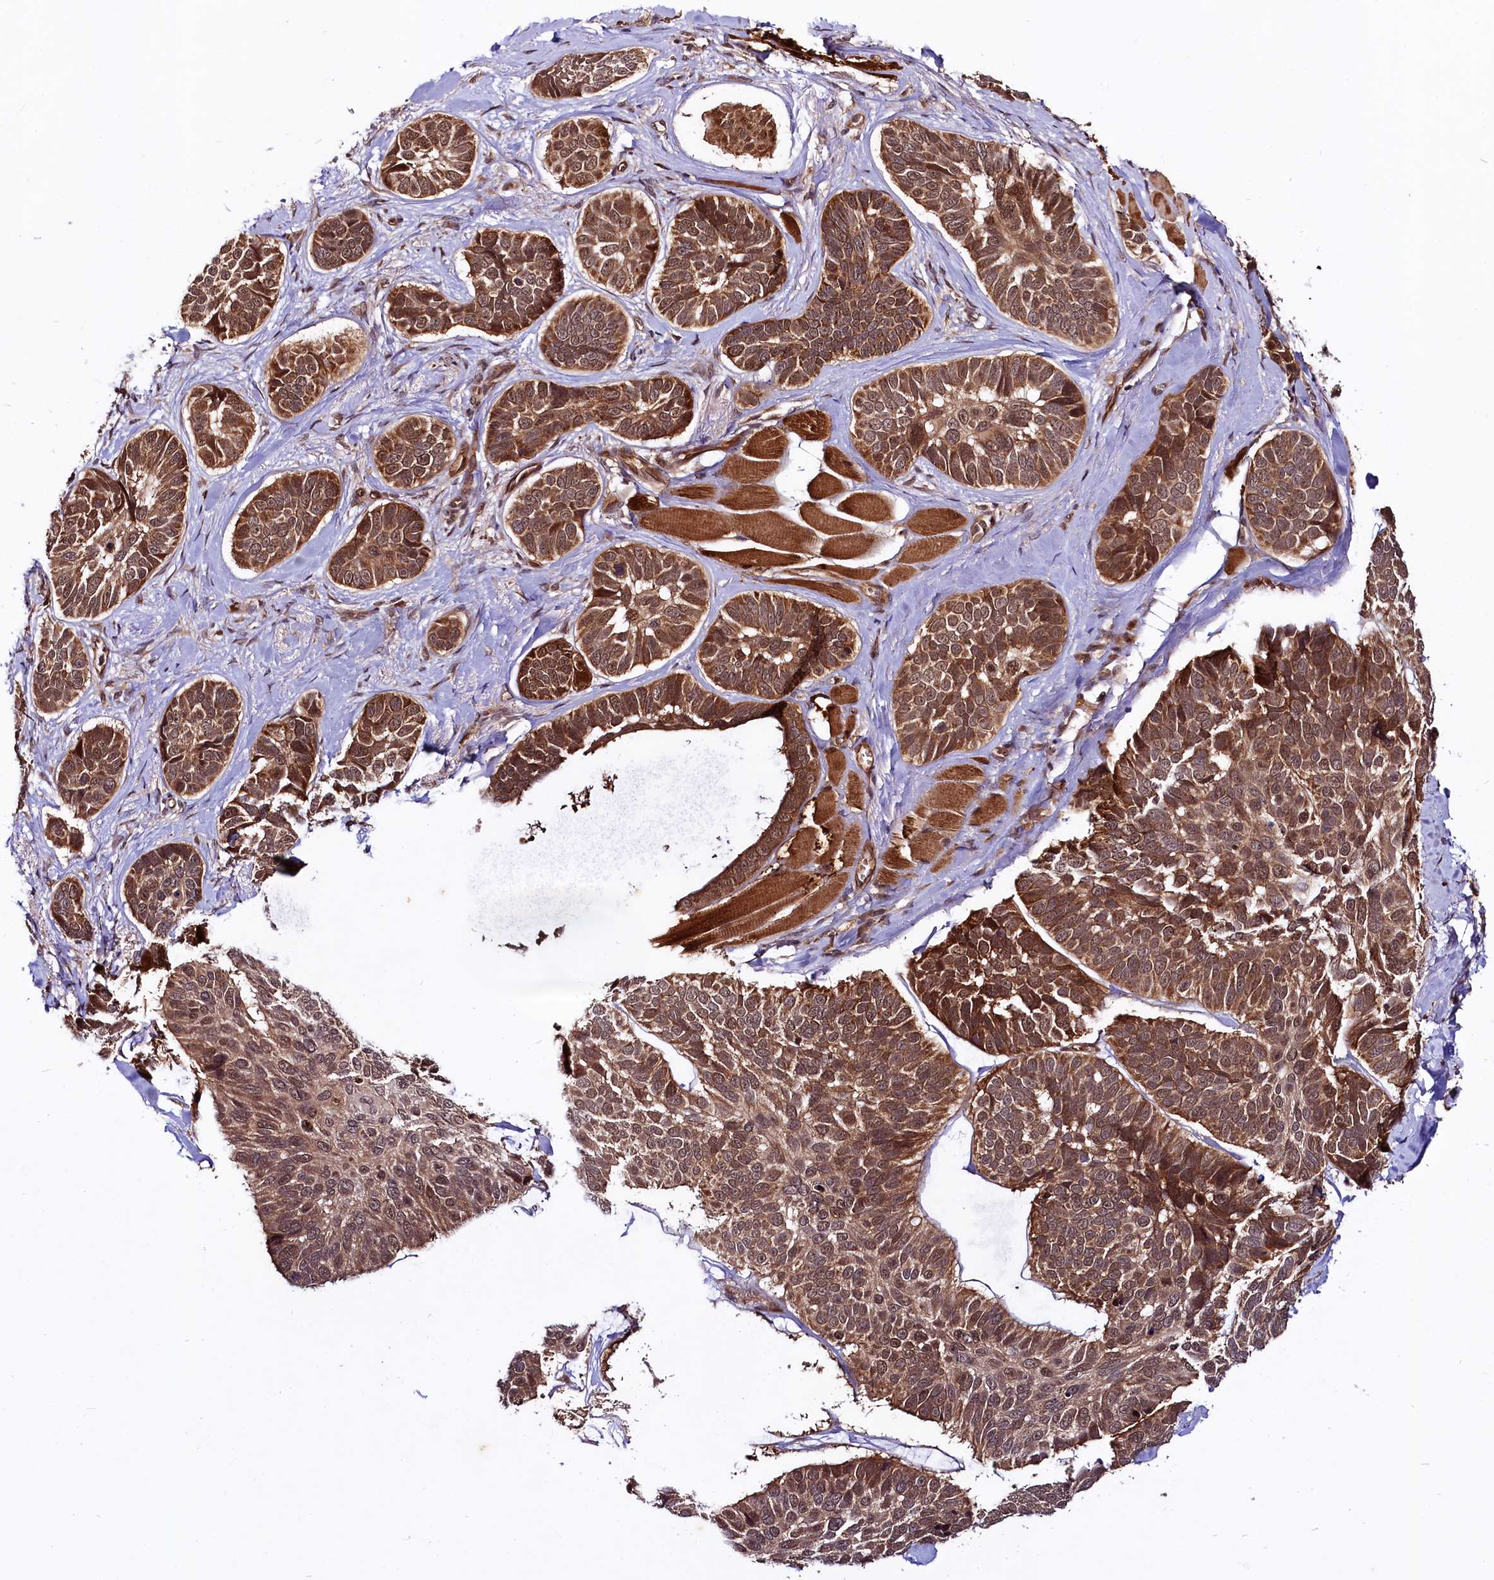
{"staining": {"intensity": "strong", "quantity": ">75%", "location": "cytoplasmic/membranous,nuclear"}, "tissue": "skin cancer", "cell_type": "Tumor cells", "image_type": "cancer", "snomed": [{"axis": "morphology", "description": "Basal cell carcinoma"}, {"axis": "topography", "description": "Skin"}], "caption": "Human skin cancer (basal cell carcinoma) stained for a protein (brown) reveals strong cytoplasmic/membranous and nuclear positive staining in approximately >75% of tumor cells.", "gene": "UBE3A", "patient": {"sex": "male", "age": 62}}